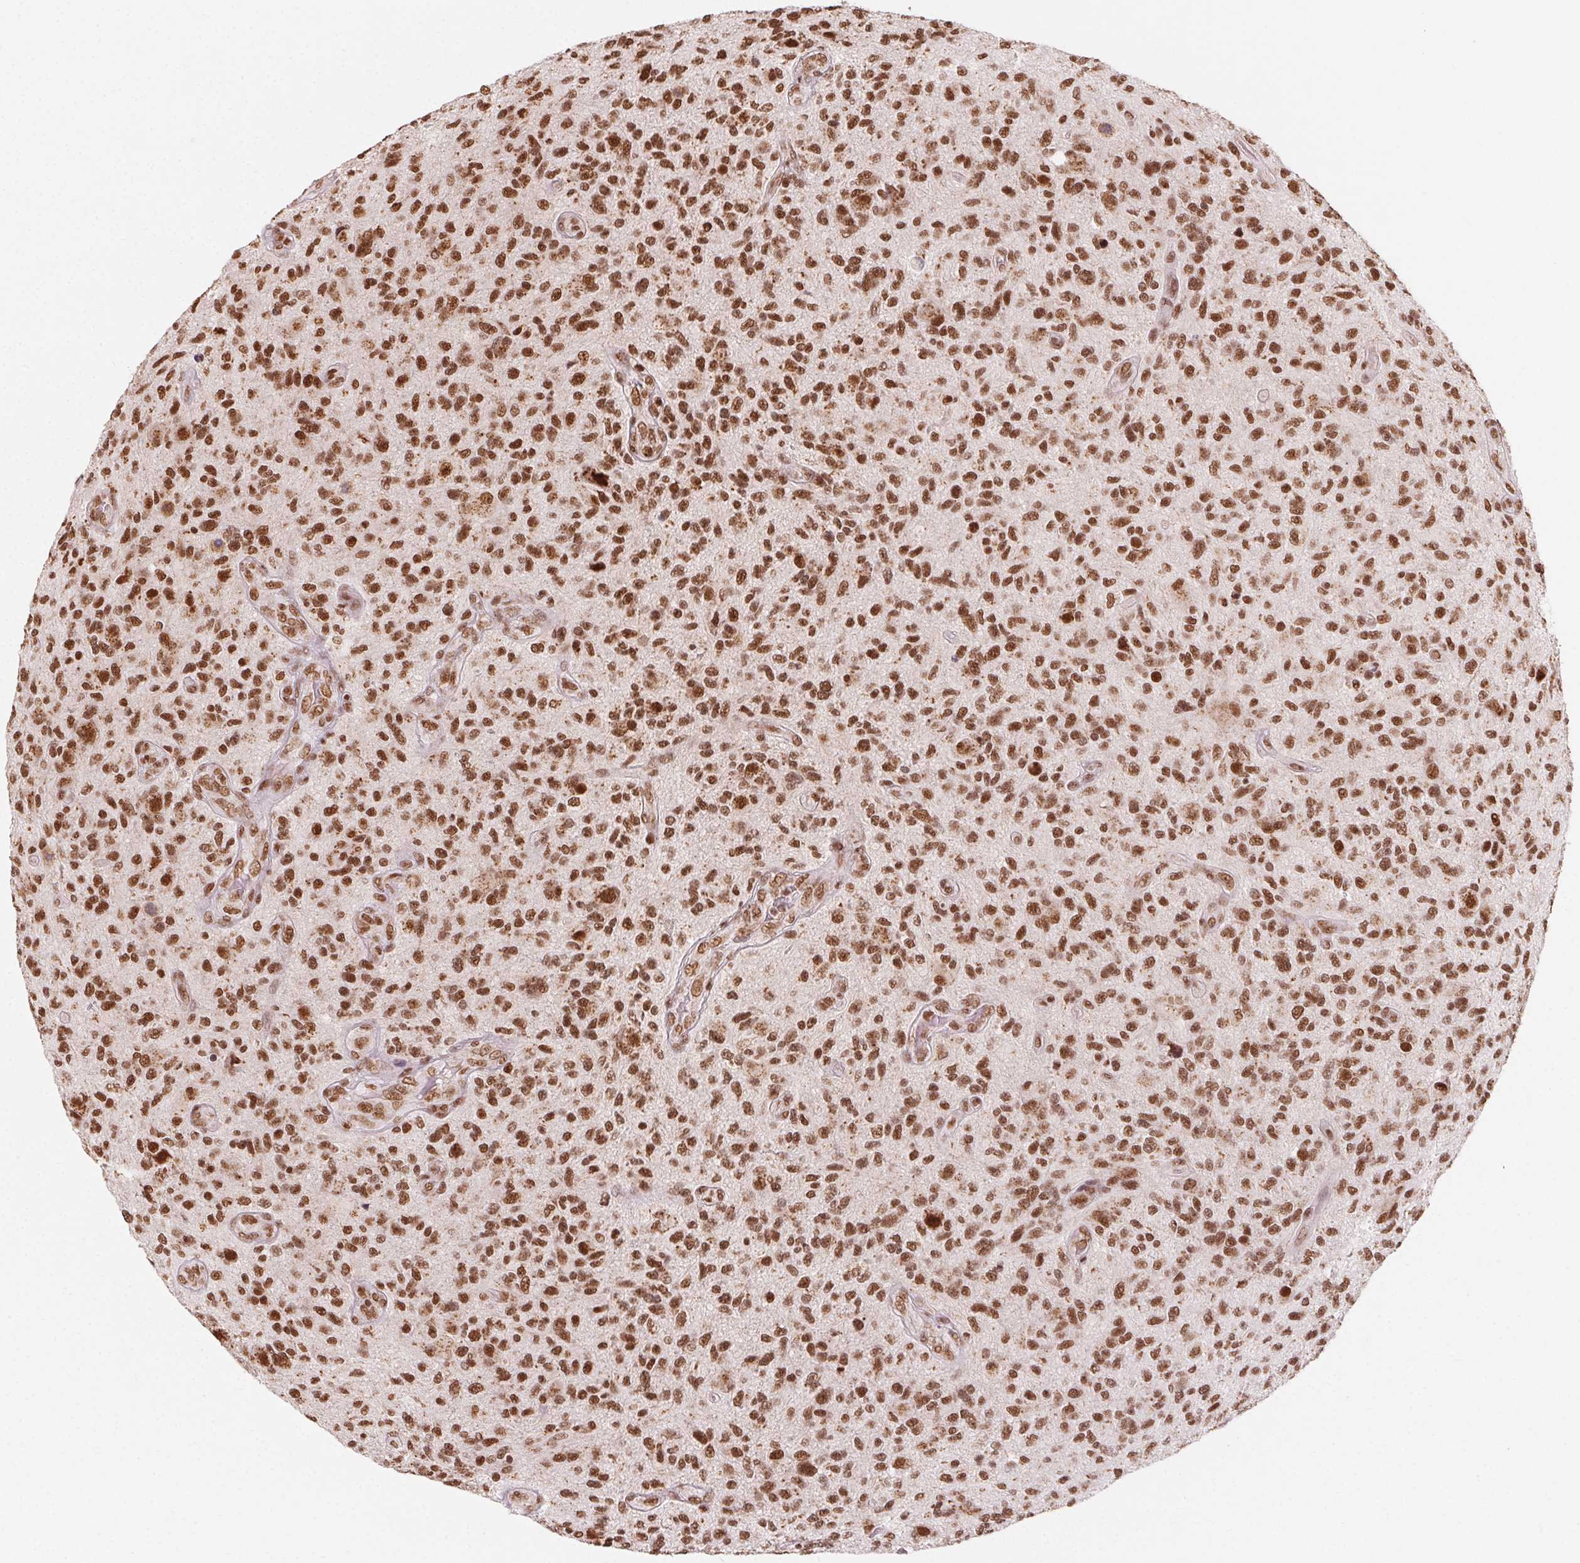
{"staining": {"intensity": "strong", "quantity": ">75%", "location": "nuclear"}, "tissue": "glioma", "cell_type": "Tumor cells", "image_type": "cancer", "snomed": [{"axis": "morphology", "description": "Glioma, malignant, High grade"}, {"axis": "topography", "description": "Brain"}], "caption": "Immunohistochemical staining of malignant glioma (high-grade) displays high levels of strong nuclear protein staining in approximately >75% of tumor cells. The staining was performed using DAB (3,3'-diaminobenzidine) to visualize the protein expression in brown, while the nuclei were stained in blue with hematoxylin (Magnification: 20x).", "gene": "TOPORS", "patient": {"sex": "male", "age": 47}}